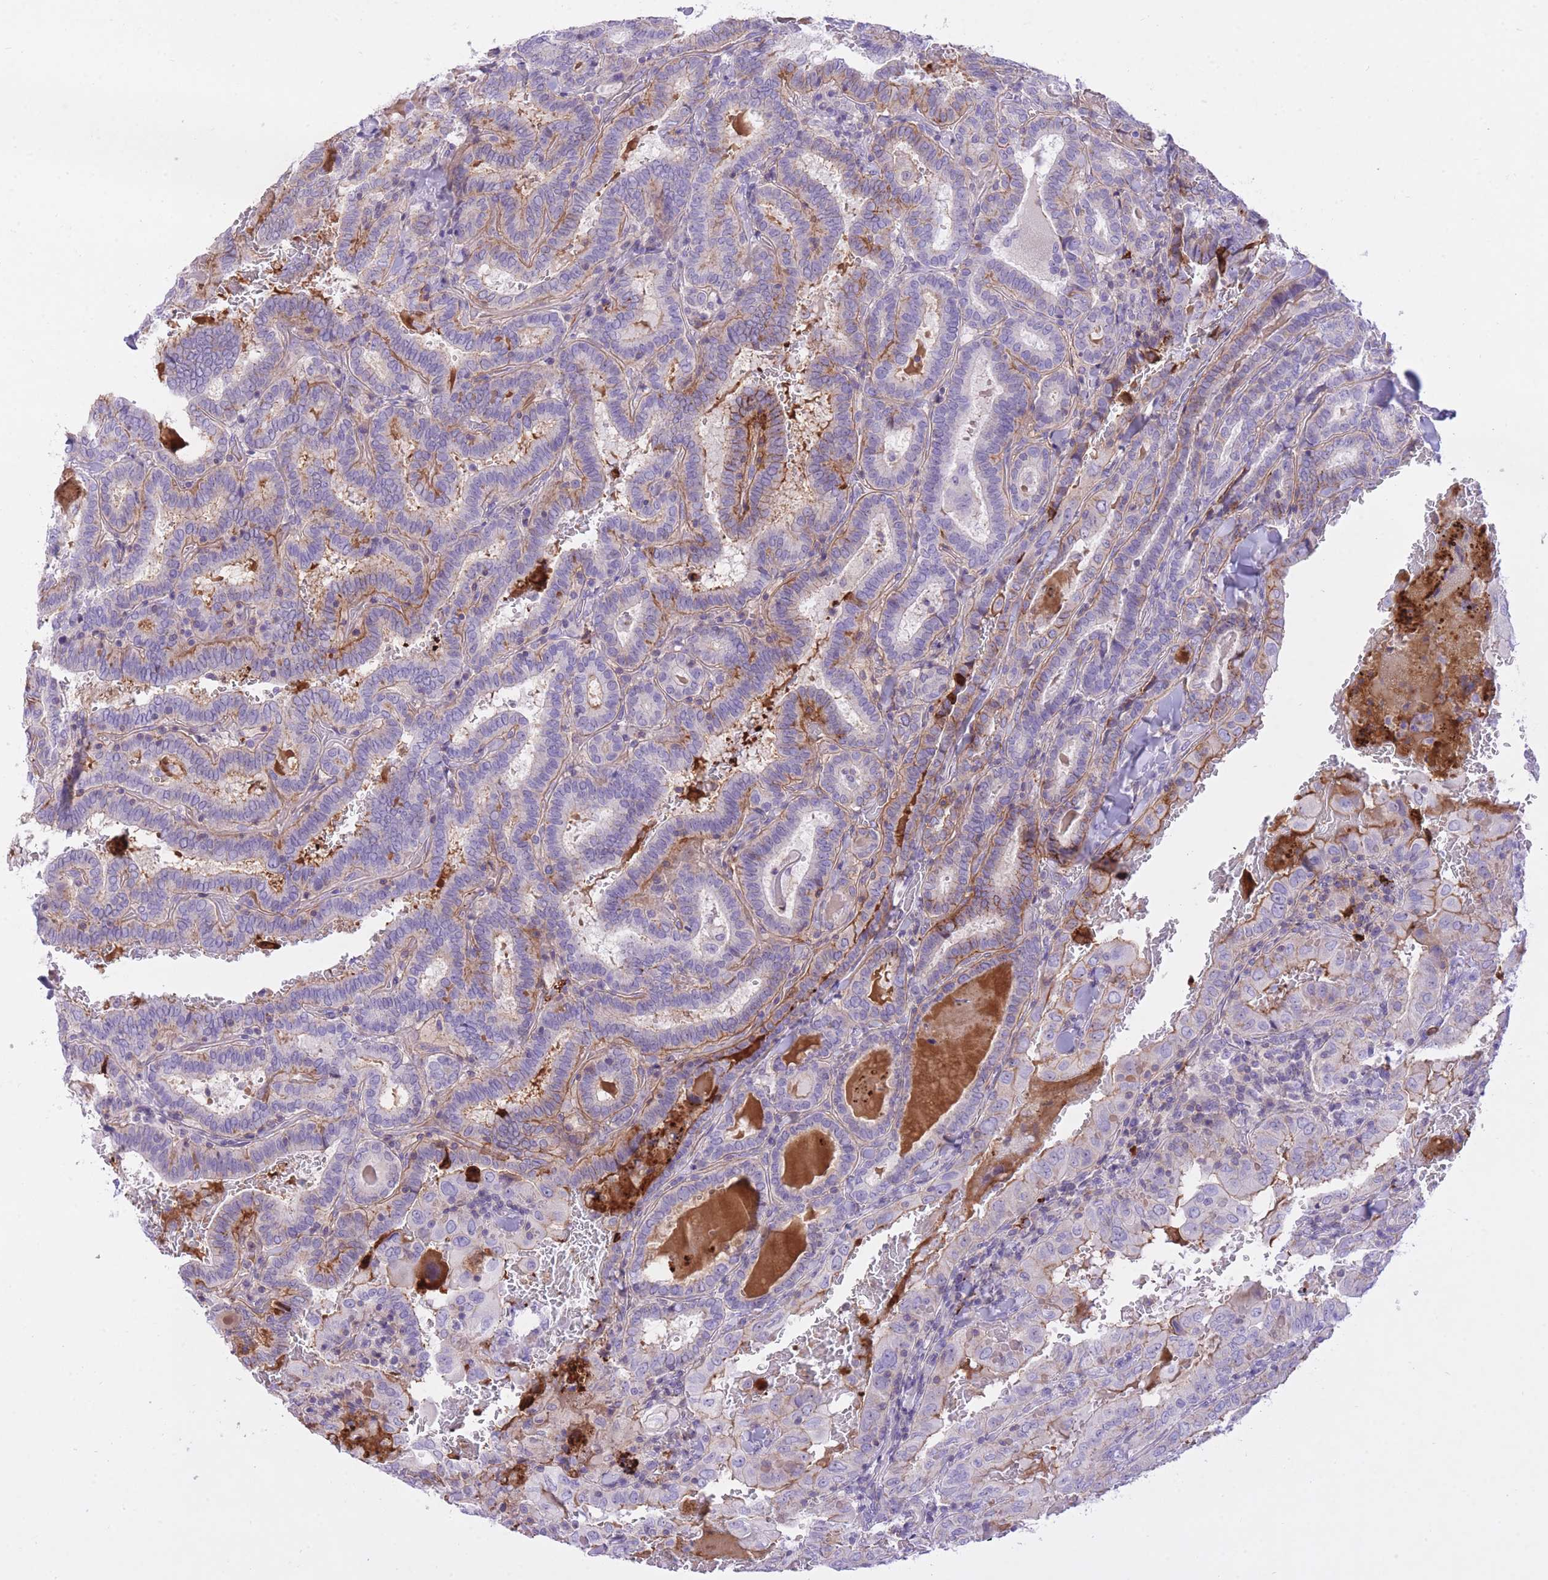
{"staining": {"intensity": "weak", "quantity": "<25%", "location": "cytoplasmic/membranous"}, "tissue": "thyroid cancer", "cell_type": "Tumor cells", "image_type": "cancer", "snomed": [{"axis": "morphology", "description": "Papillary adenocarcinoma, NOS"}, {"axis": "topography", "description": "Thyroid gland"}], "caption": "A high-resolution photomicrograph shows immunohistochemistry (IHC) staining of thyroid cancer (papillary adenocarcinoma), which exhibits no significant positivity in tumor cells.", "gene": "HRG", "patient": {"sex": "female", "age": 72}}